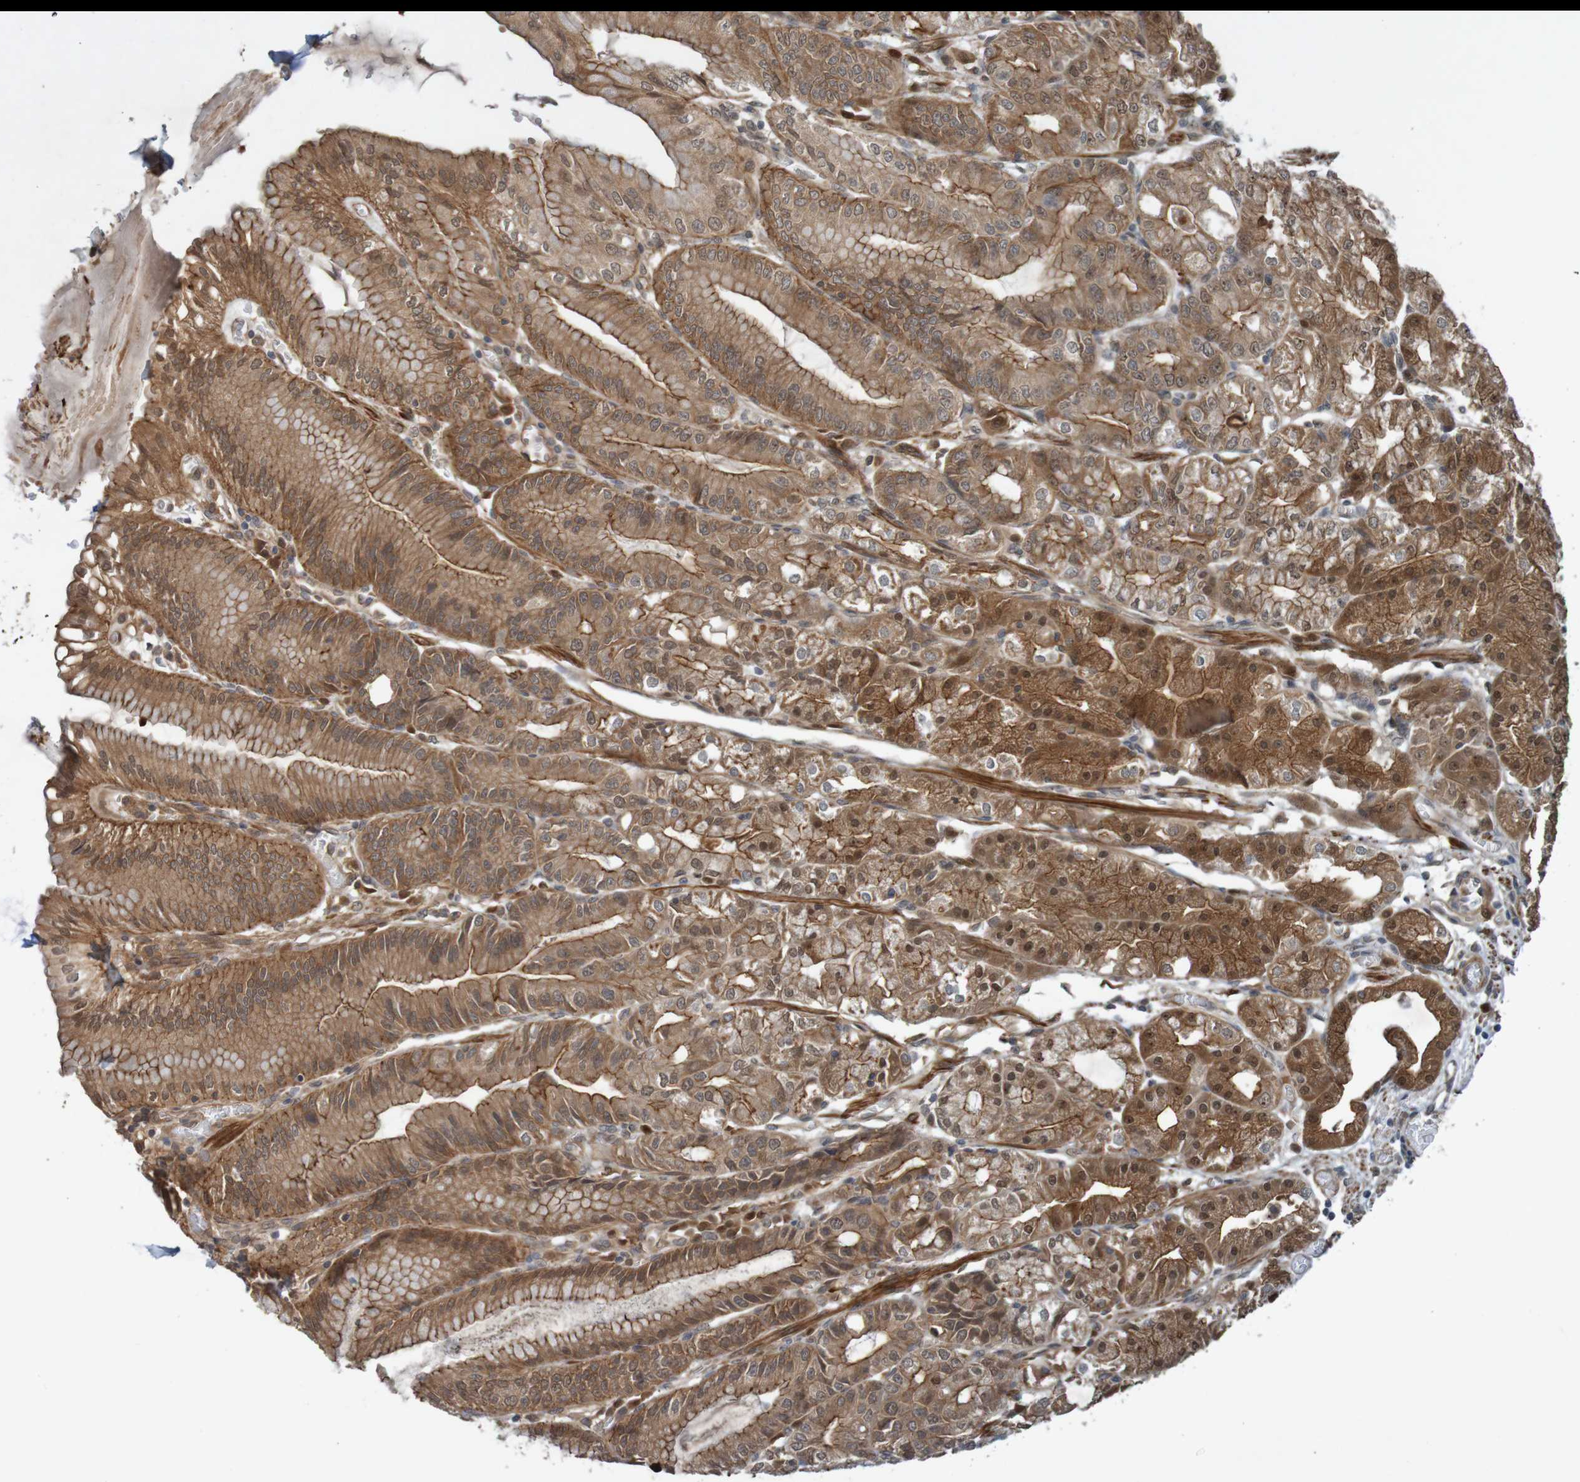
{"staining": {"intensity": "strong", "quantity": ">75%", "location": "cytoplasmic/membranous"}, "tissue": "stomach", "cell_type": "Glandular cells", "image_type": "normal", "snomed": [{"axis": "morphology", "description": "Normal tissue, NOS"}, {"axis": "topography", "description": "Stomach, lower"}], "caption": "High-power microscopy captured an IHC histopathology image of unremarkable stomach, revealing strong cytoplasmic/membranous staining in about >75% of glandular cells.", "gene": "ARHGEF11", "patient": {"sex": "male", "age": 71}}